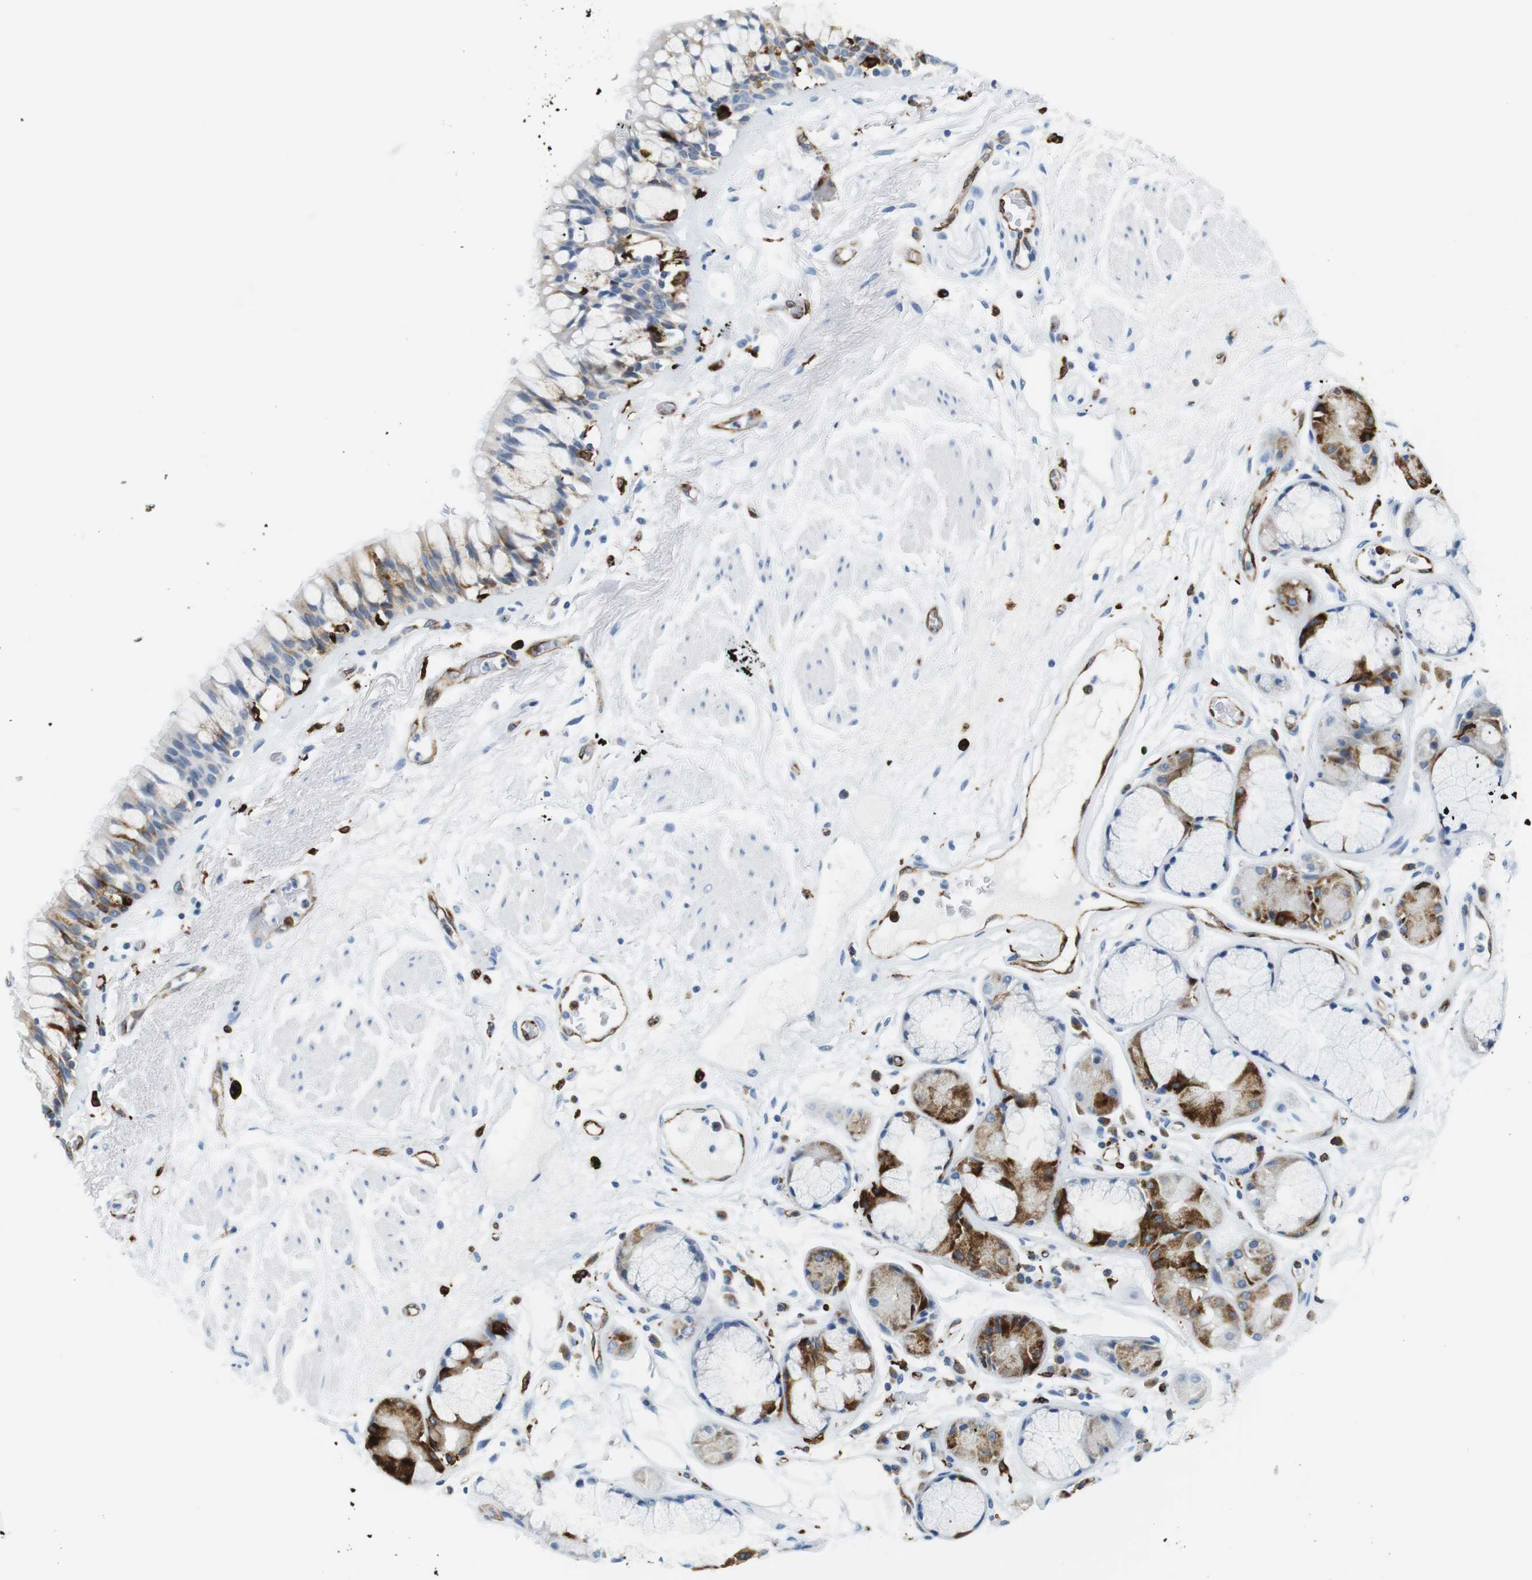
{"staining": {"intensity": "moderate", "quantity": "25%-75%", "location": "cytoplasmic/membranous"}, "tissue": "bronchus", "cell_type": "Respiratory epithelial cells", "image_type": "normal", "snomed": [{"axis": "morphology", "description": "Normal tissue, NOS"}, {"axis": "topography", "description": "Bronchus"}], "caption": "This histopathology image displays immunohistochemistry staining of normal bronchus, with medium moderate cytoplasmic/membranous positivity in approximately 25%-75% of respiratory epithelial cells.", "gene": "CIITA", "patient": {"sex": "male", "age": 66}}